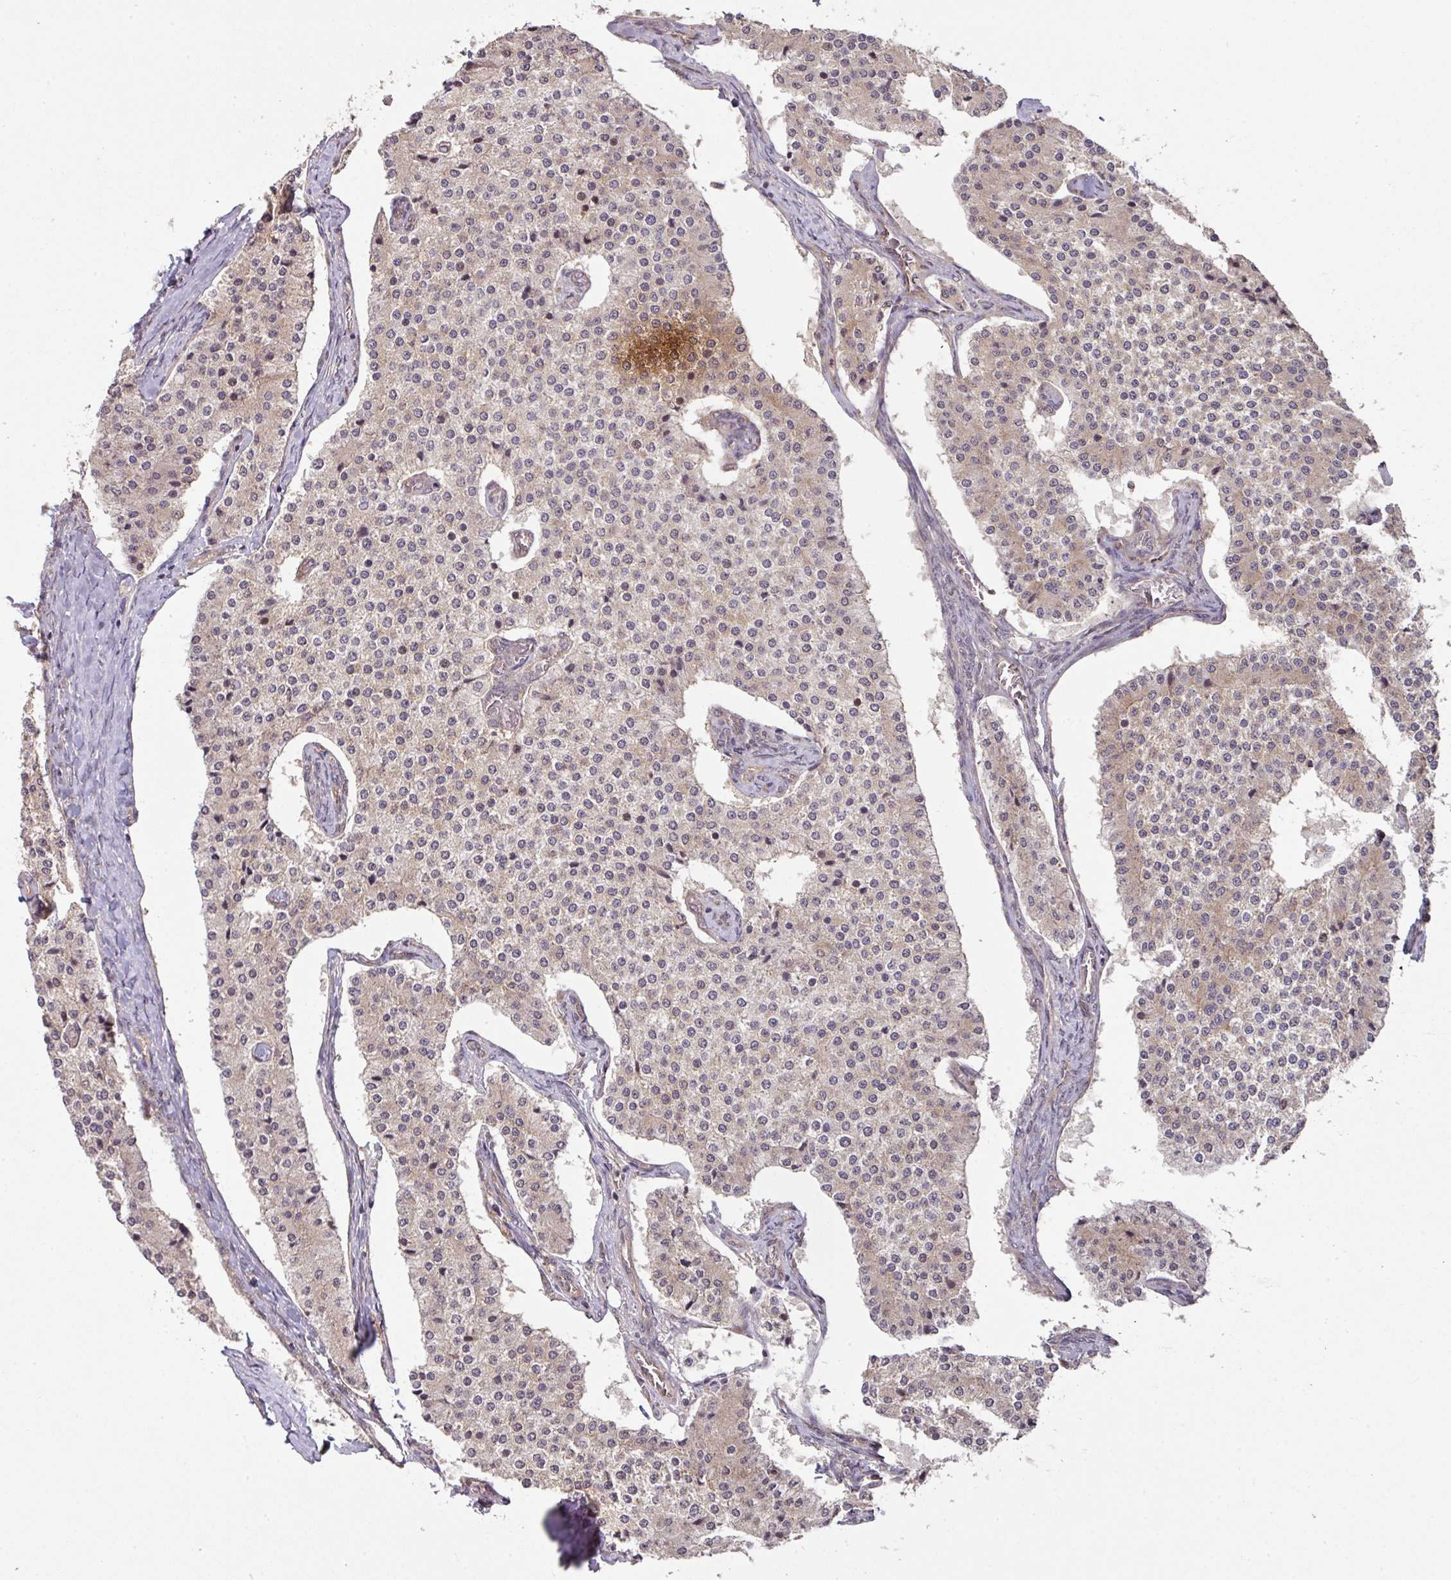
{"staining": {"intensity": "weak", "quantity": "25%-75%", "location": "cytoplasmic/membranous"}, "tissue": "carcinoid", "cell_type": "Tumor cells", "image_type": "cancer", "snomed": [{"axis": "morphology", "description": "Carcinoid, malignant, NOS"}, {"axis": "topography", "description": "Colon"}], "caption": "A low amount of weak cytoplasmic/membranous positivity is appreciated in about 25%-75% of tumor cells in carcinoid tissue. The protein is stained brown, and the nuclei are stained in blue (DAB IHC with brightfield microscopy, high magnification).", "gene": "CYFIP2", "patient": {"sex": "female", "age": 52}}